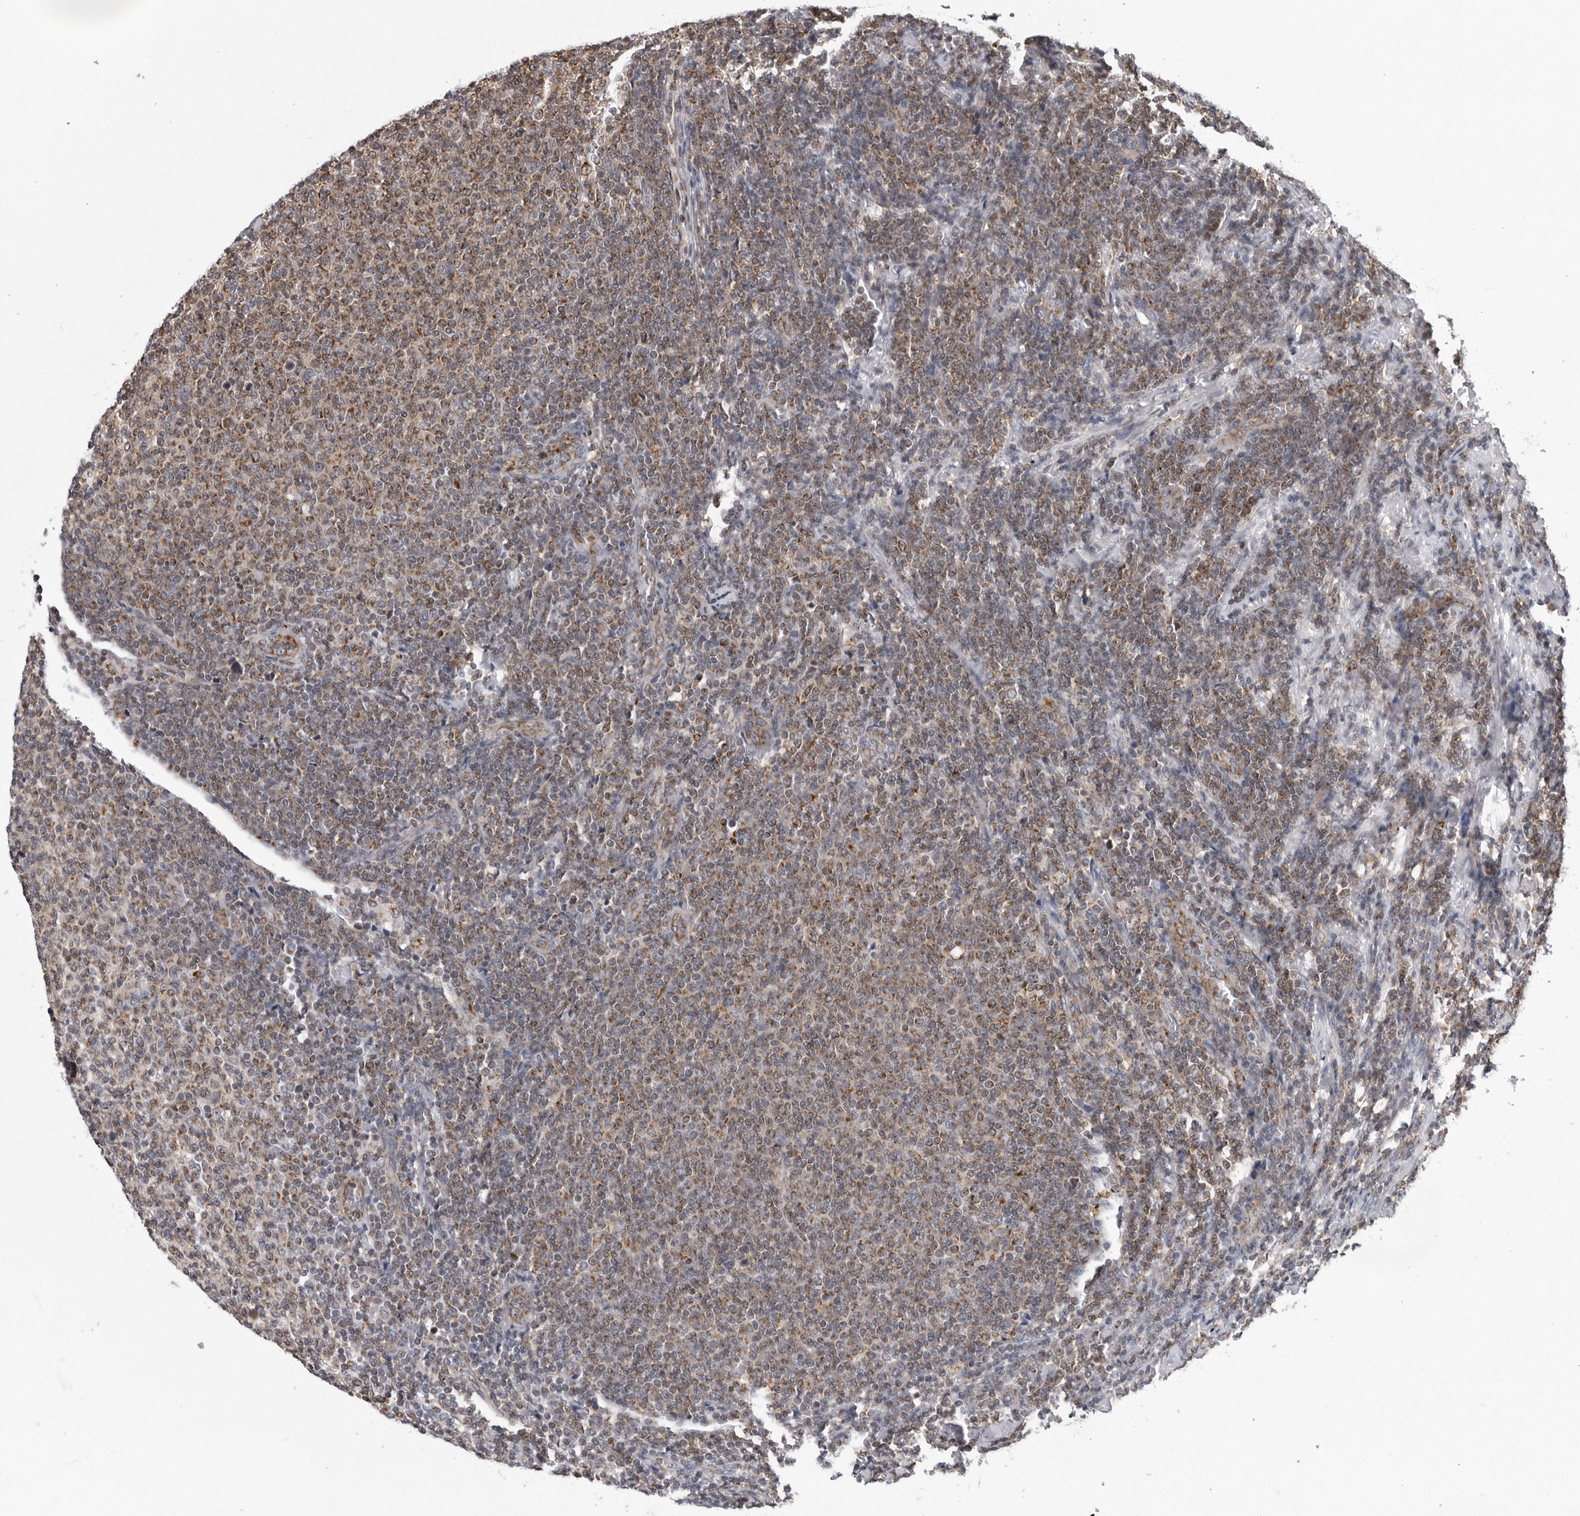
{"staining": {"intensity": "weak", "quantity": "25%-75%", "location": "cytoplasmic/membranous"}, "tissue": "lymphoma", "cell_type": "Tumor cells", "image_type": "cancer", "snomed": [{"axis": "morphology", "description": "Malignant lymphoma, non-Hodgkin's type, Low grade"}, {"axis": "topography", "description": "Lymph node"}], "caption": "Immunohistochemical staining of lymphoma reveals low levels of weak cytoplasmic/membranous positivity in about 25%-75% of tumor cells.", "gene": "CPT2", "patient": {"sex": "male", "age": 66}}